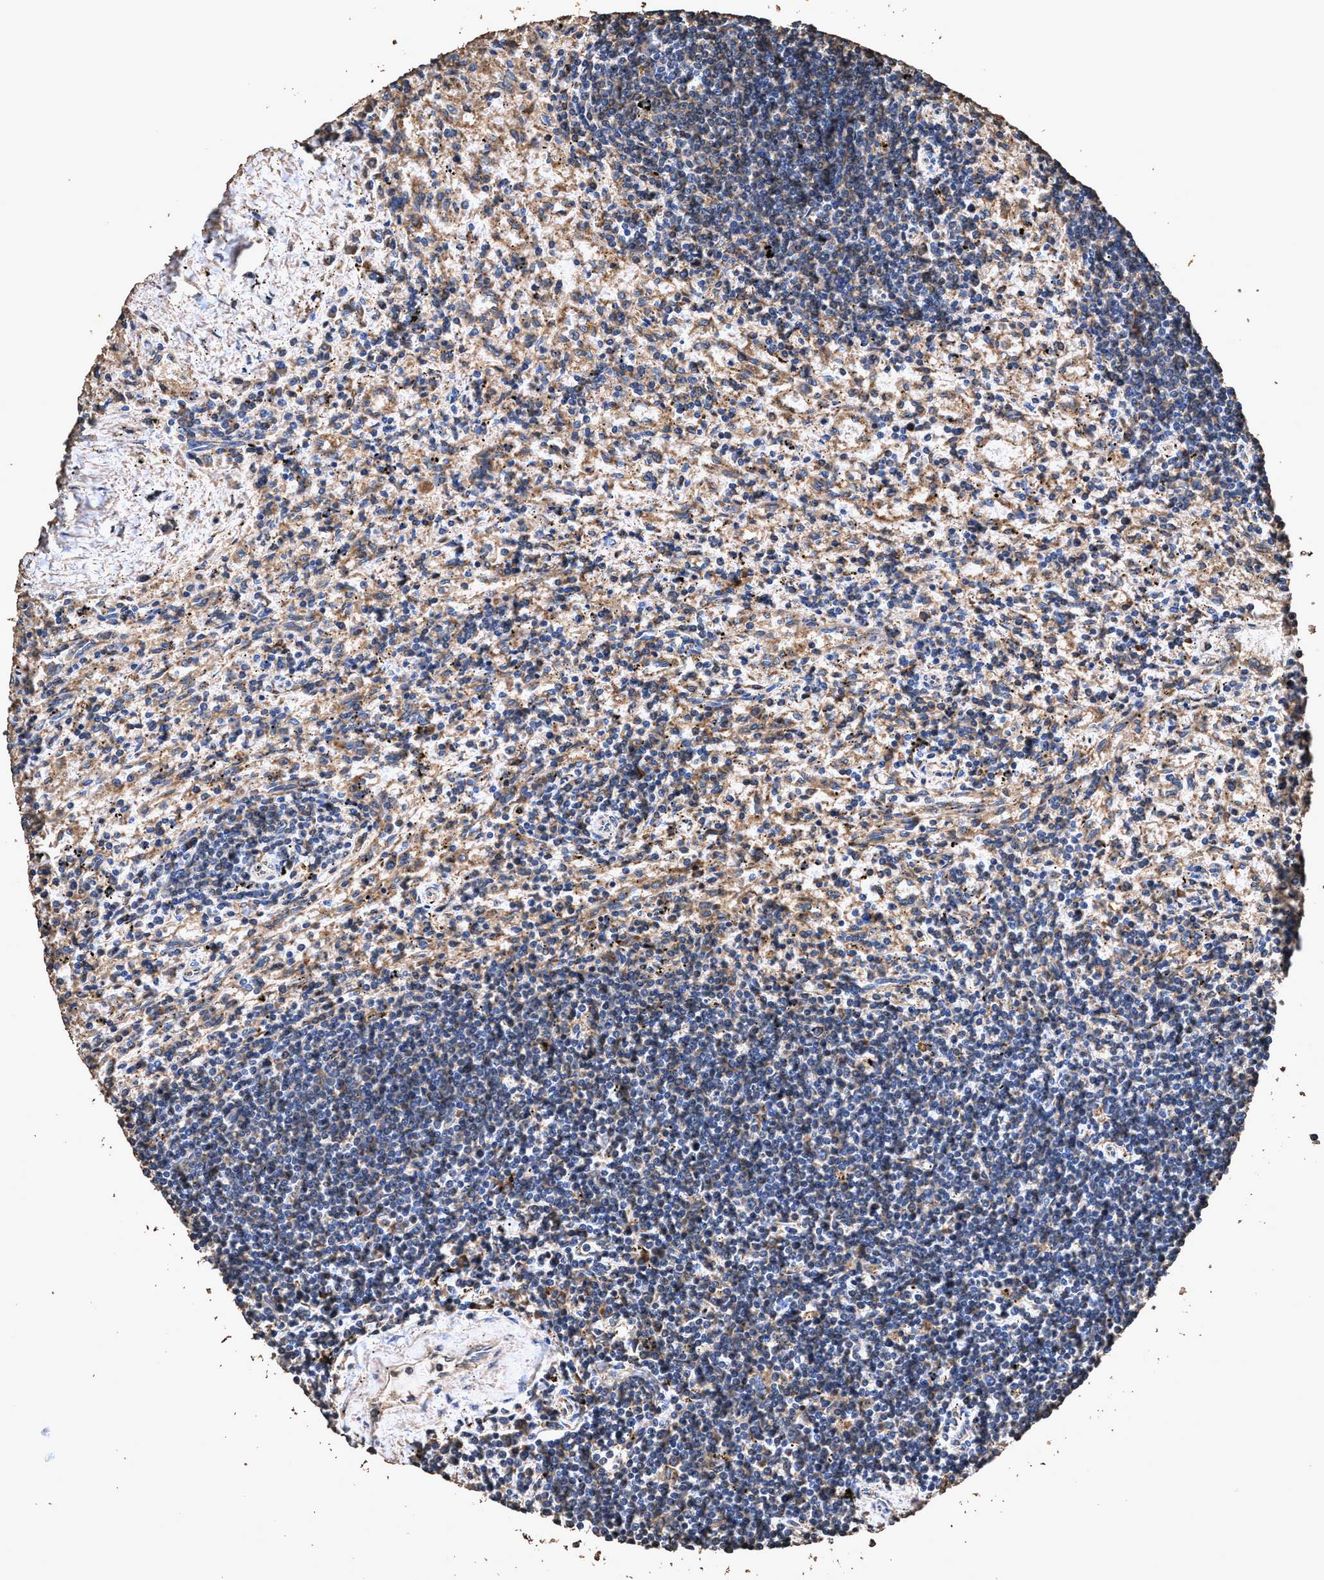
{"staining": {"intensity": "weak", "quantity": "<25%", "location": "cytoplasmic/membranous"}, "tissue": "lymphoma", "cell_type": "Tumor cells", "image_type": "cancer", "snomed": [{"axis": "morphology", "description": "Malignant lymphoma, non-Hodgkin's type, Low grade"}, {"axis": "topography", "description": "Spleen"}], "caption": "Immunohistochemical staining of human lymphoma shows no significant expression in tumor cells.", "gene": "ZMYND19", "patient": {"sex": "male", "age": 76}}